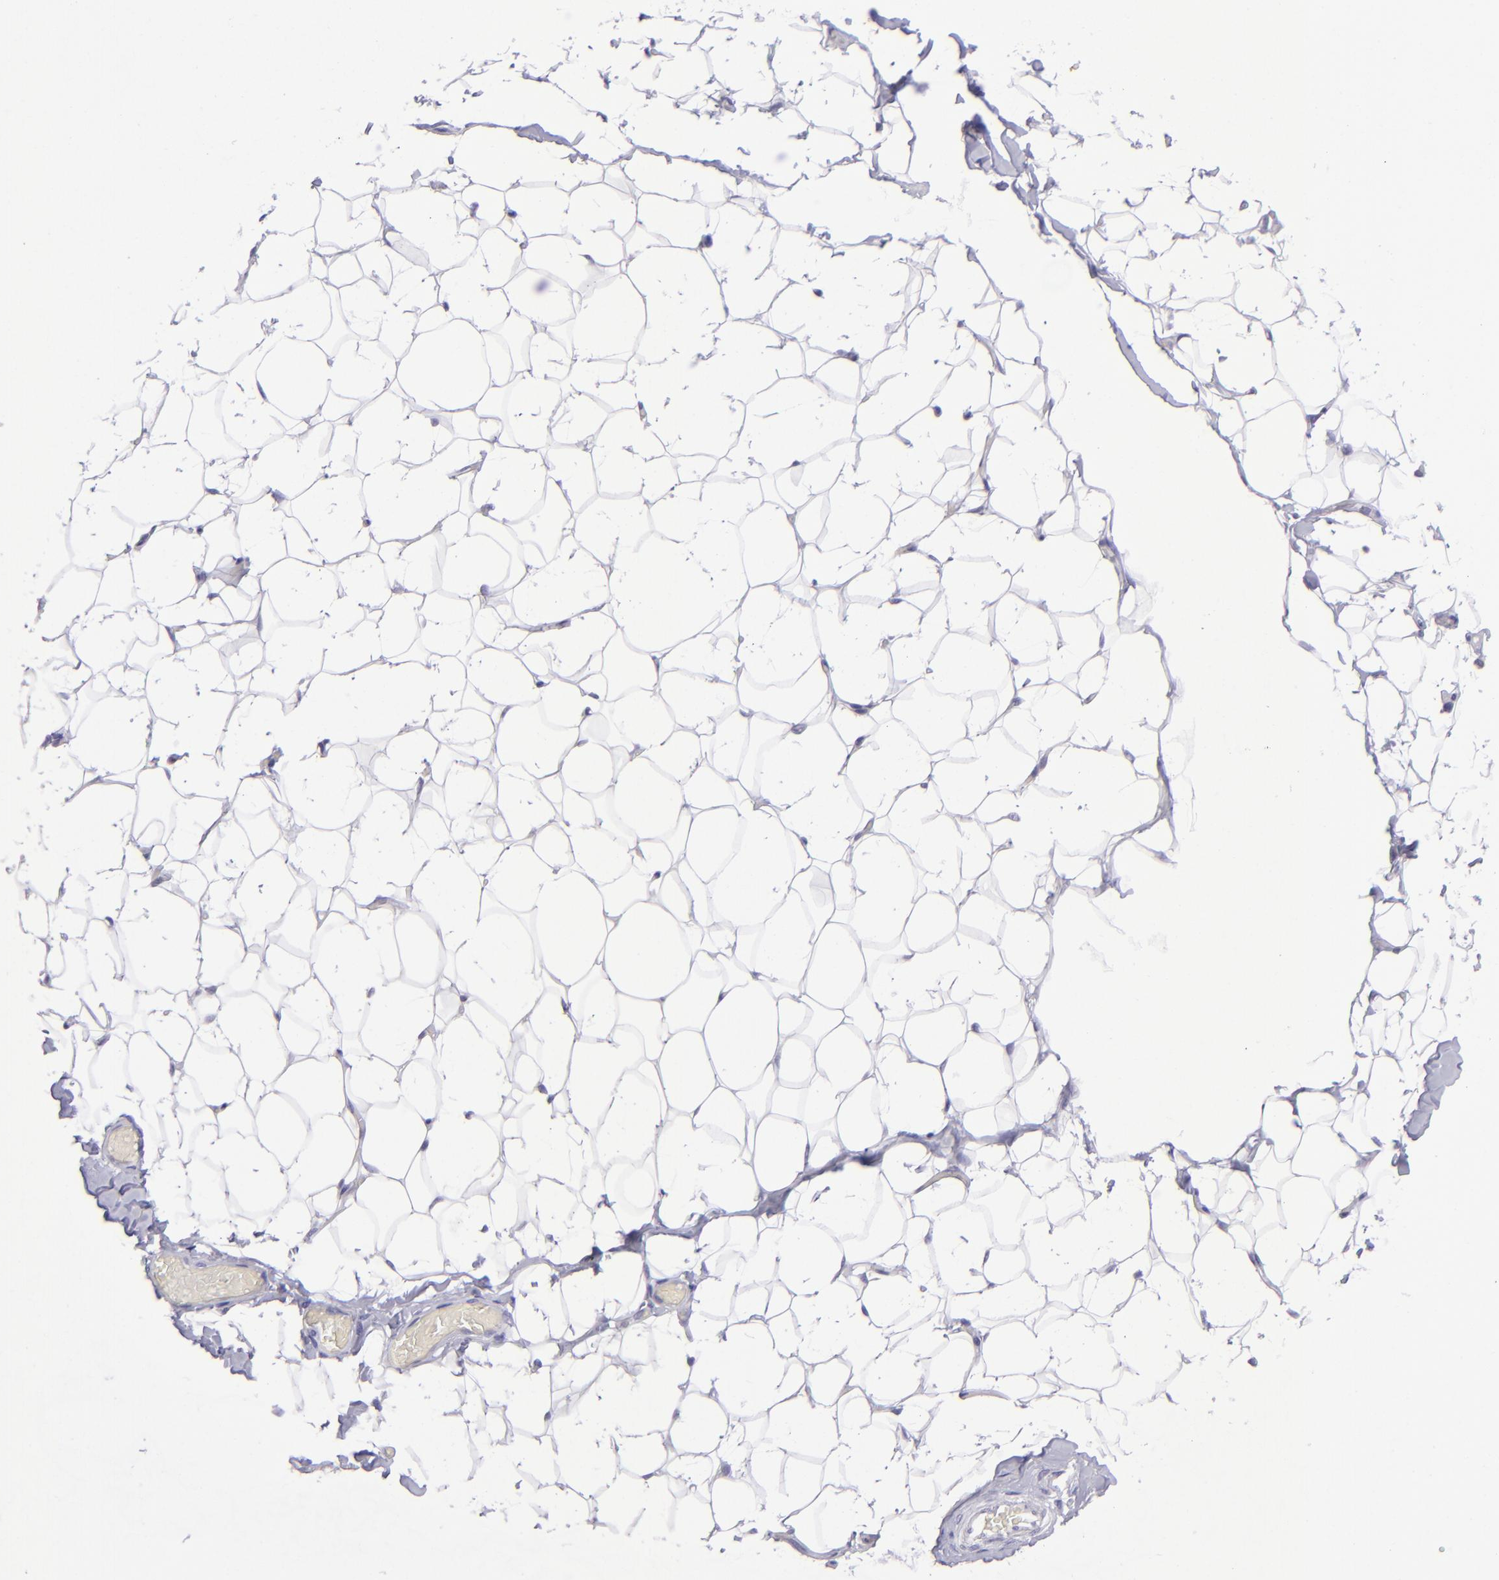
{"staining": {"intensity": "negative", "quantity": "none", "location": "none"}, "tissue": "adipose tissue", "cell_type": "Adipocytes", "image_type": "normal", "snomed": [{"axis": "morphology", "description": "Normal tissue, NOS"}, {"axis": "topography", "description": "Soft tissue"}], "caption": "Adipose tissue was stained to show a protein in brown. There is no significant positivity in adipocytes. The staining was performed using DAB to visualize the protein expression in brown, while the nuclei were stained in blue with hematoxylin (Magnification: 20x).", "gene": "POU2F2", "patient": {"sex": "male", "age": 26}}